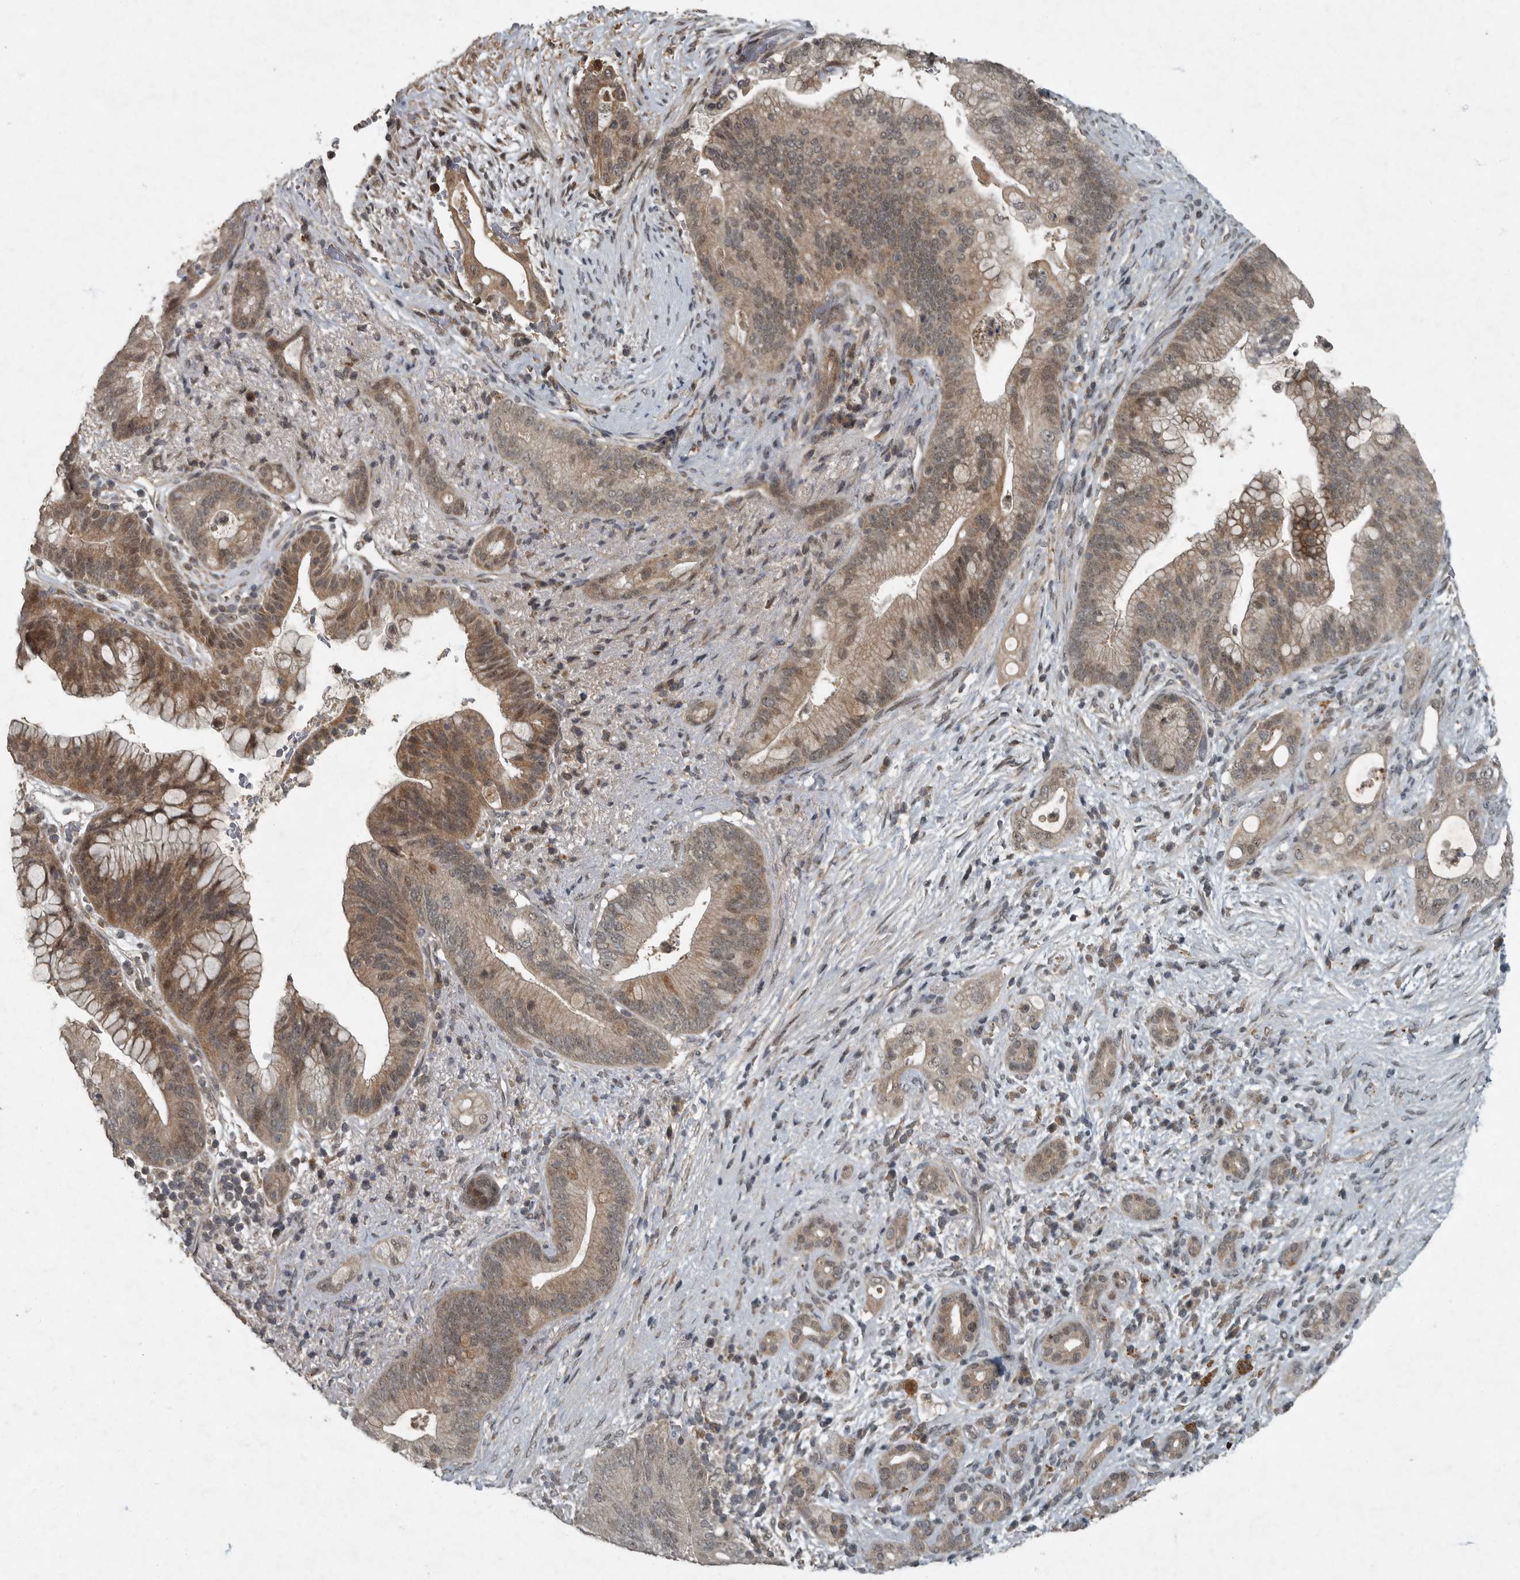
{"staining": {"intensity": "moderate", "quantity": ">75%", "location": "cytoplasmic/membranous,nuclear"}, "tissue": "pancreatic cancer", "cell_type": "Tumor cells", "image_type": "cancer", "snomed": [{"axis": "morphology", "description": "Adenocarcinoma, NOS"}, {"axis": "topography", "description": "Pancreas"}], "caption": "Pancreatic cancer (adenocarcinoma) stained for a protein (brown) demonstrates moderate cytoplasmic/membranous and nuclear positive positivity in about >75% of tumor cells.", "gene": "FOXO1", "patient": {"sex": "male", "age": 53}}